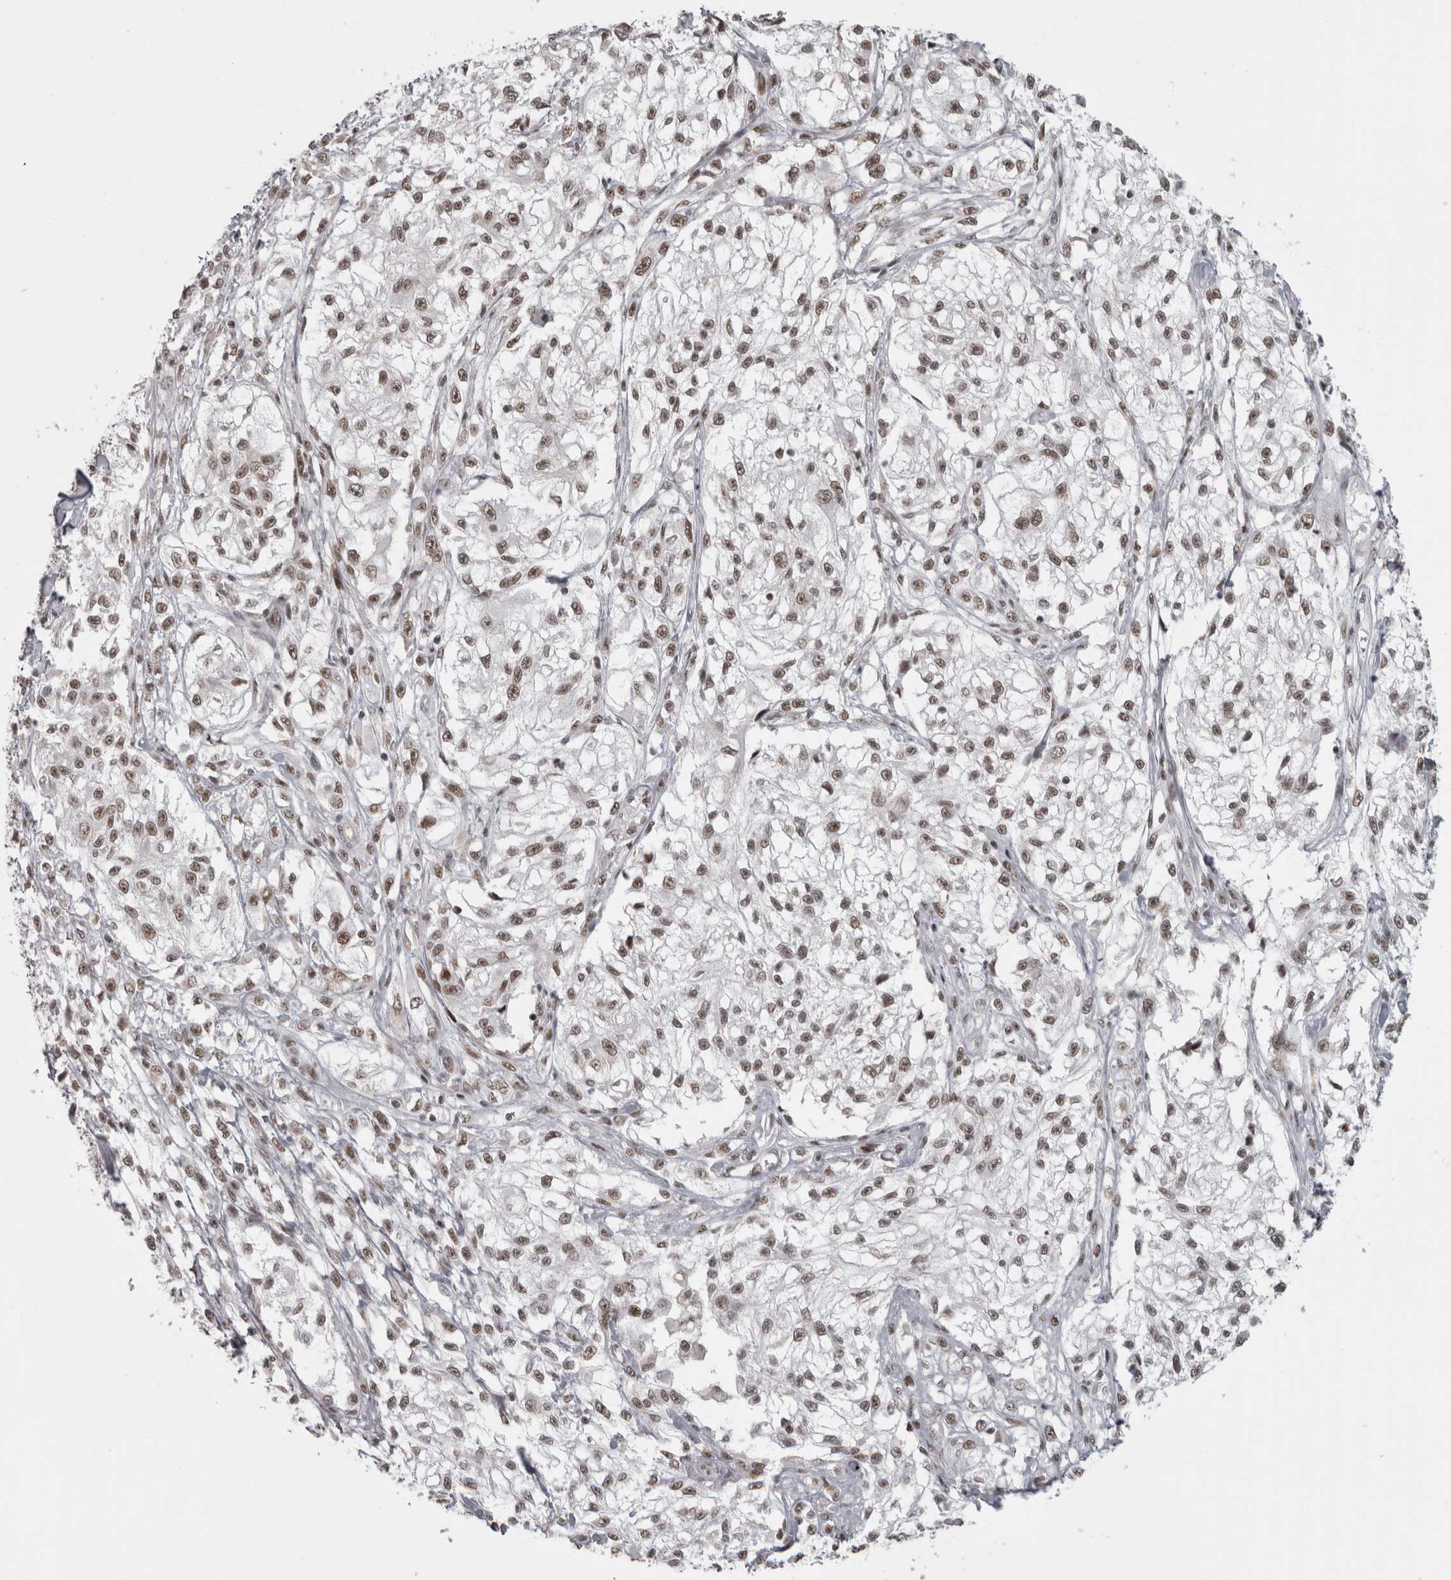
{"staining": {"intensity": "moderate", "quantity": ">75%", "location": "nuclear"}, "tissue": "melanoma", "cell_type": "Tumor cells", "image_type": "cancer", "snomed": [{"axis": "morphology", "description": "Malignant melanoma, NOS"}, {"axis": "topography", "description": "Skin of head"}], "caption": "Immunohistochemical staining of human melanoma shows medium levels of moderate nuclear protein expression in about >75% of tumor cells.", "gene": "MICU3", "patient": {"sex": "male", "age": 83}}